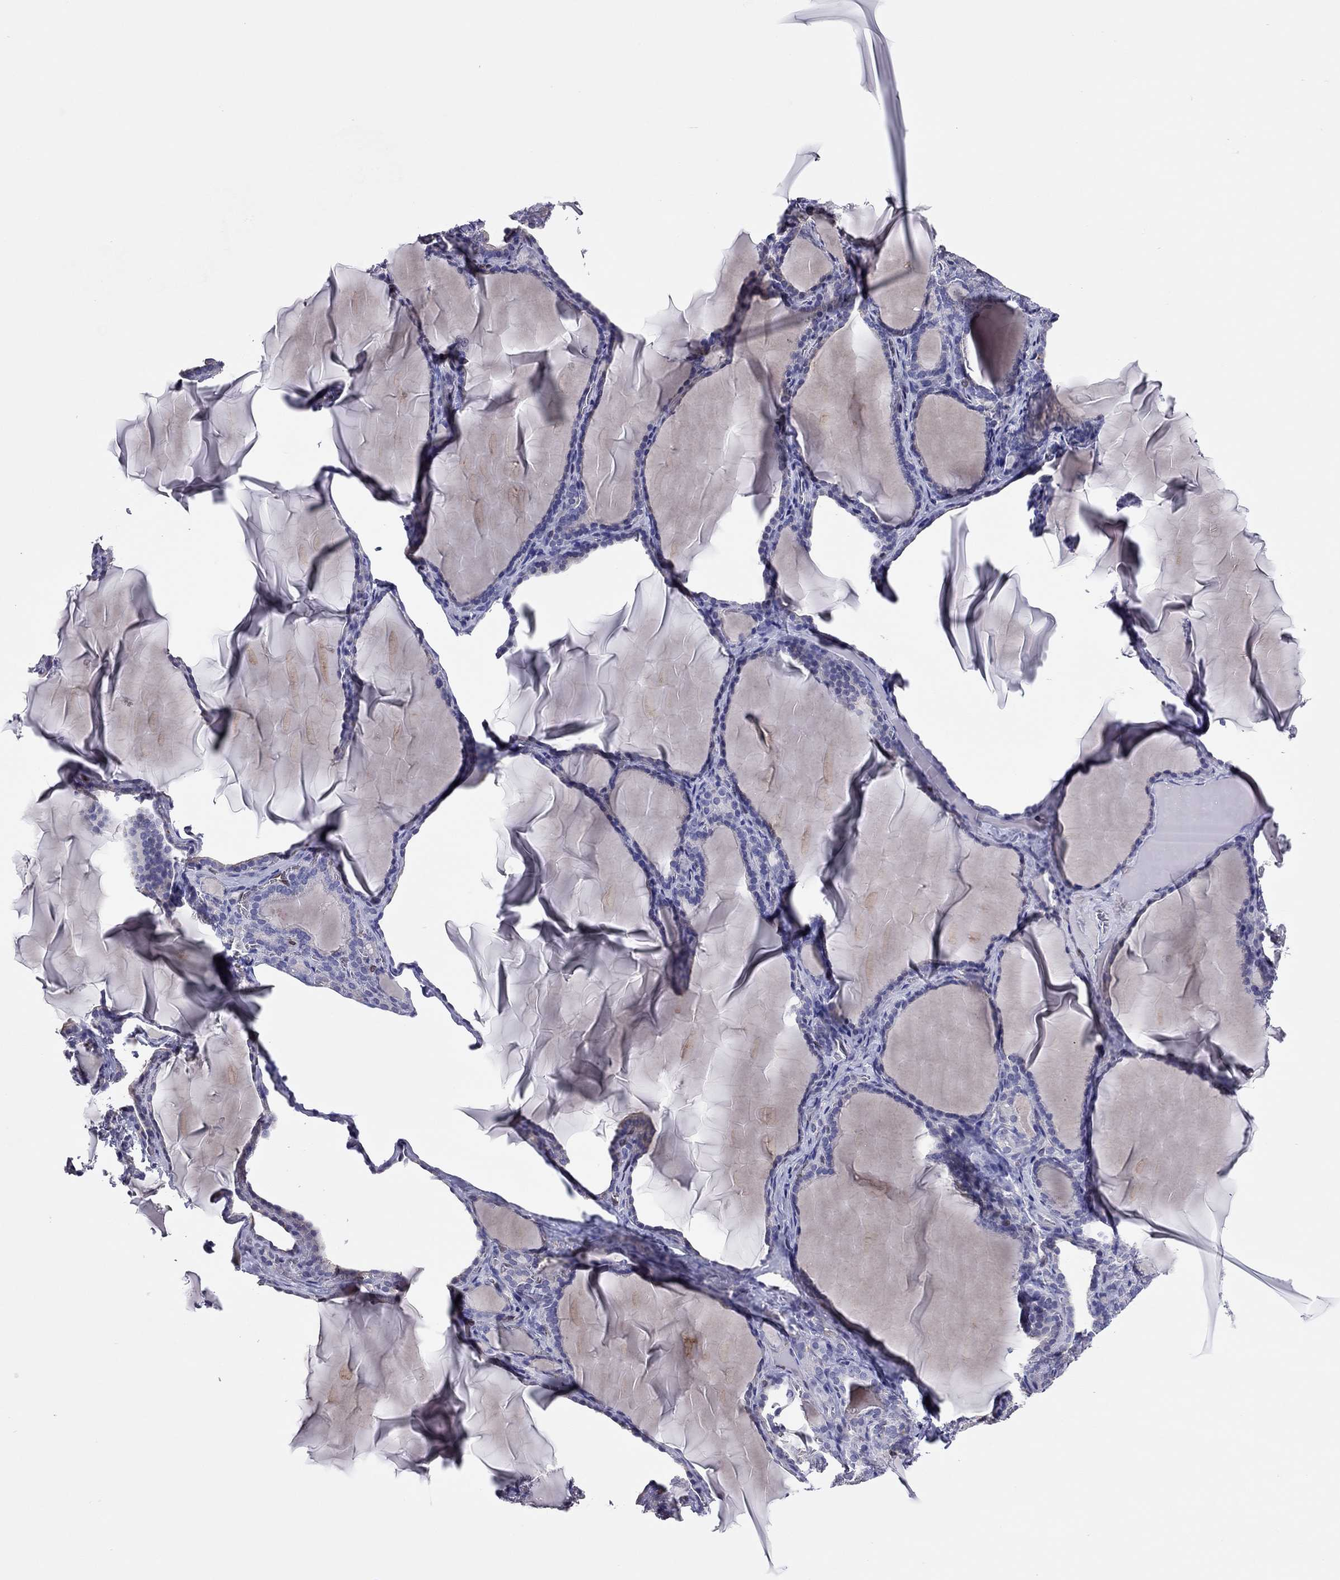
{"staining": {"intensity": "negative", "quantity": "none", "location": "none"}, "tissue": "thyroid gland", "cell_type": "Glandular cells", "image_type": "normal", "snomed": [{"axis": "morphology", "description": "Normal tissue, NOS"}, {"axis": "morphology", "description": "Hyperplasia, NOS"}, {"axis": "topography", "description": "Thyroid gland"}], "caption": "Micrograph shows no protein positivity in glandular cells of benign thyroid gland. Brightfield microscopy of immunohistochemistry (IHC) stained with DAB (brown) and hematoxylin (blue), captured at high magnification.", "gene": "ADORA2A", "patient": {"sex": "female", "age": 27}}